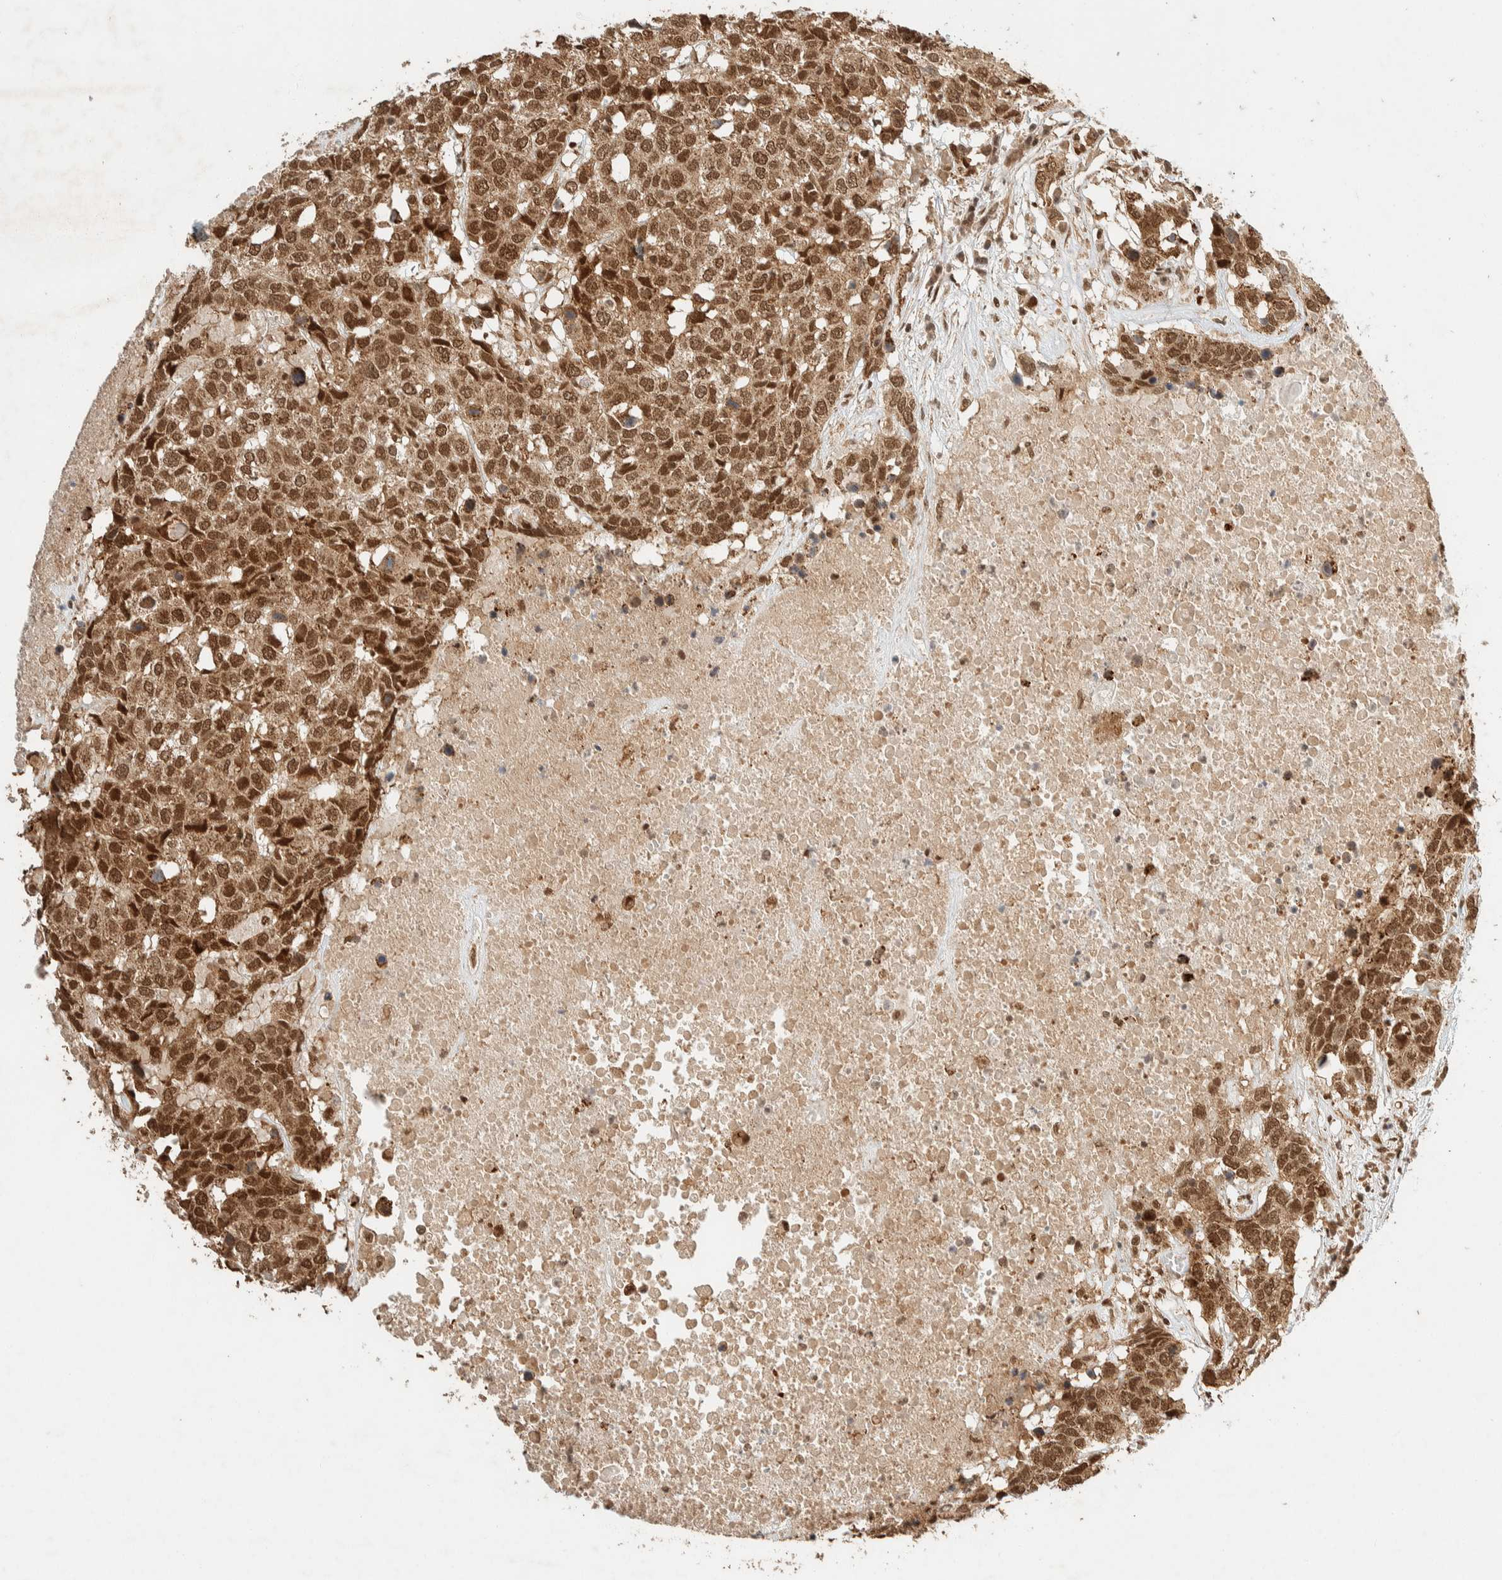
{"staining": {"intensity": "moderate", "quantity": ">75%", "location": "cytoplasmic/membranous,nuclear"}, "tissue": "head and neck cancer", "cell_type": "Tumor cells", "image_type": "cancer", "snomed": [{"axis": "morphology", "description": "Squamous cell carcinoma, NOS"}, {"axis": "topography", "description": "Head-Neck"}], "caption": "The image shows a brown stain indicating the presence of a protein in the cytoplasmic/membranous and nuclear of tumor cells in head and neck cancer.", "gene": "ZBTB2", "patient": {"sex": "male", "age": 66}}